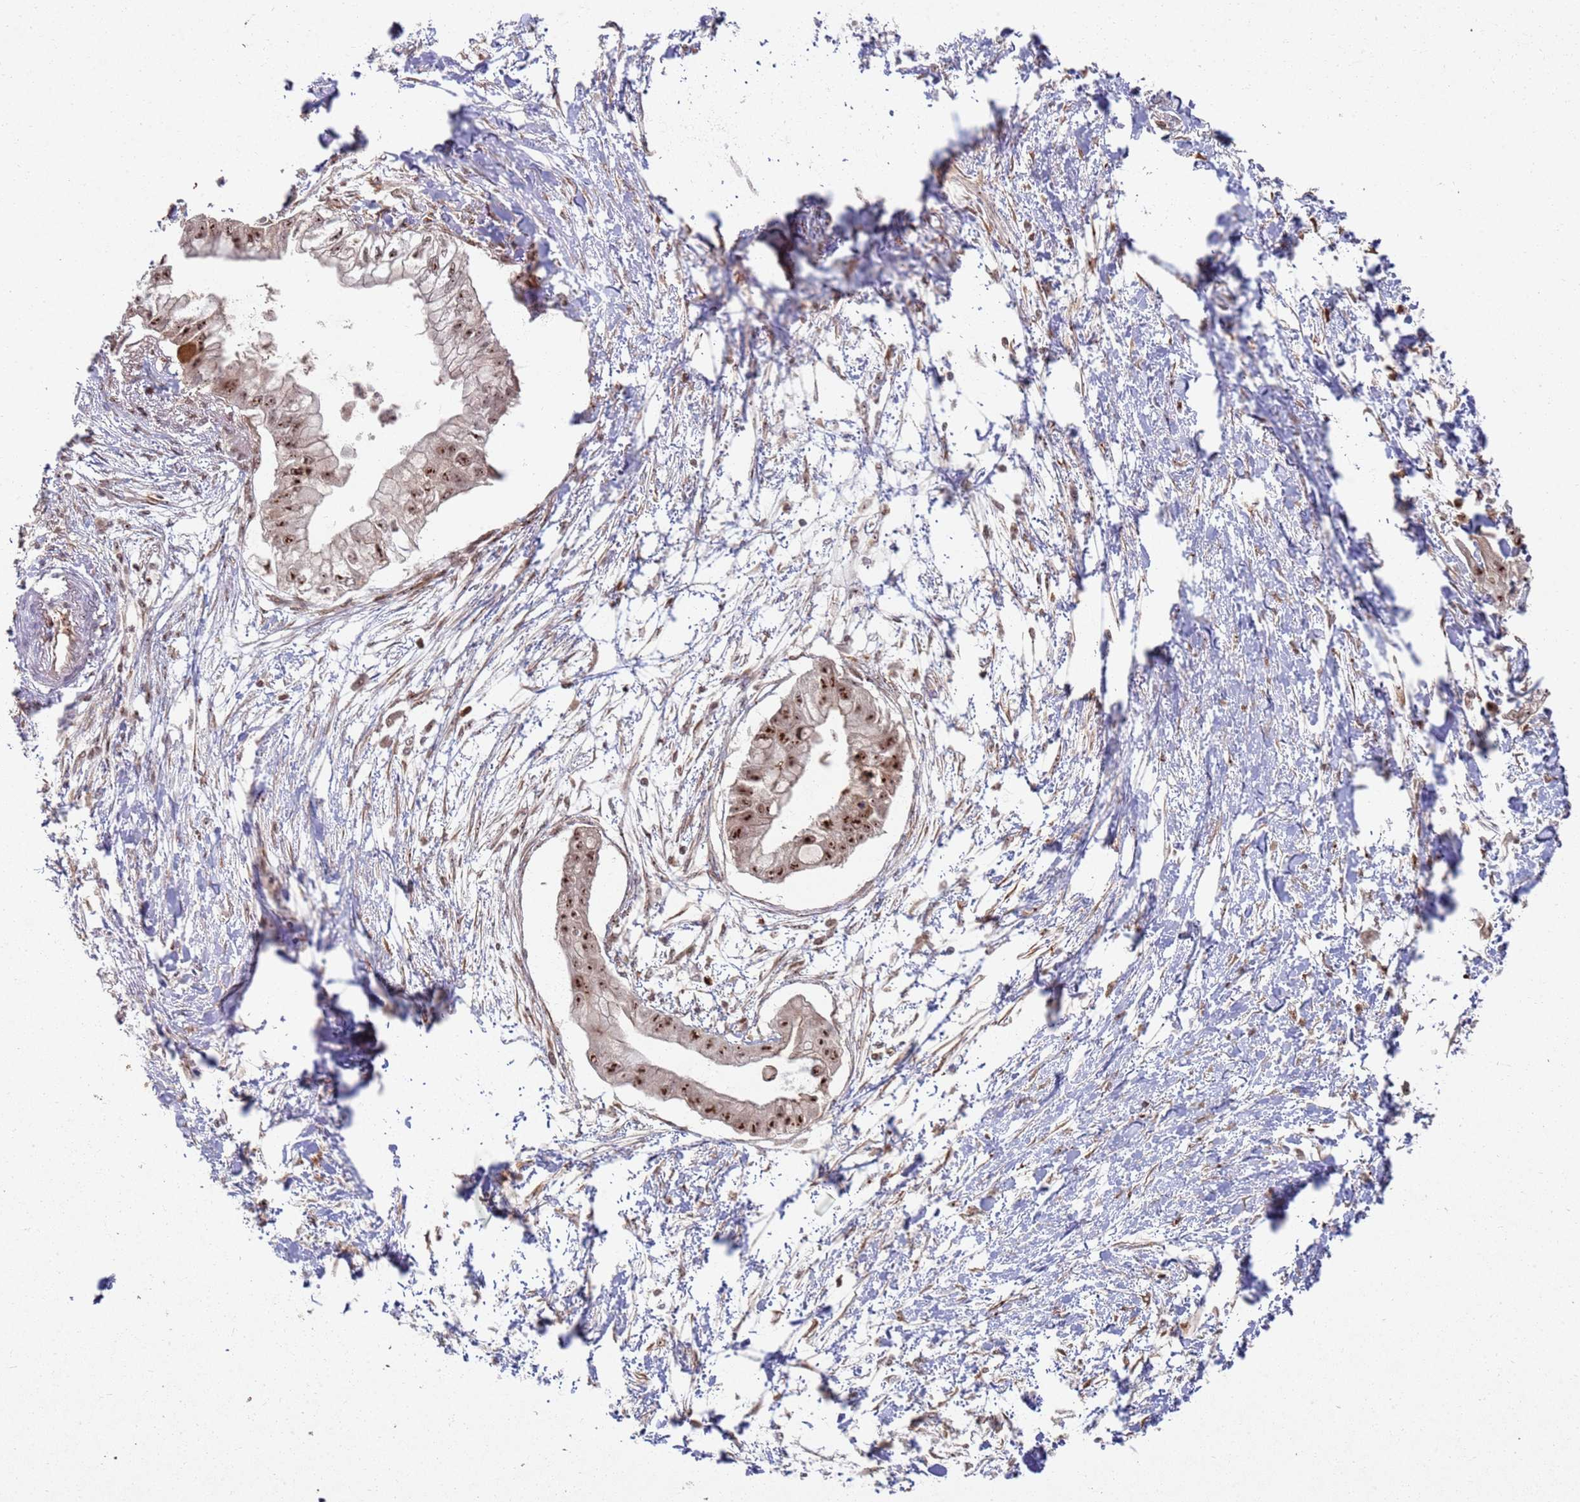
{"staining": {"intensity": "strong", "quantity": "25%-75%", "location": "nuclear"}, "tissue": "pancreatic cancer", "cell_type": "Tumor cells", "image_type": "cancer", "snomed": [{"axis": "morphology", "description": "Adenocarcinoma, NOS"}, {"axis": "topography", "description": "Pancreas"}], "caption": "Tumor cells show high levels of strong nuclear staining in about 25%-75% of cells in pancreatic cancer. Ihc stains the protein of interest in brown and the nuclei are stained blue.", "gene": "UTP11", "patient": {"sex": "male", "age": 48}}